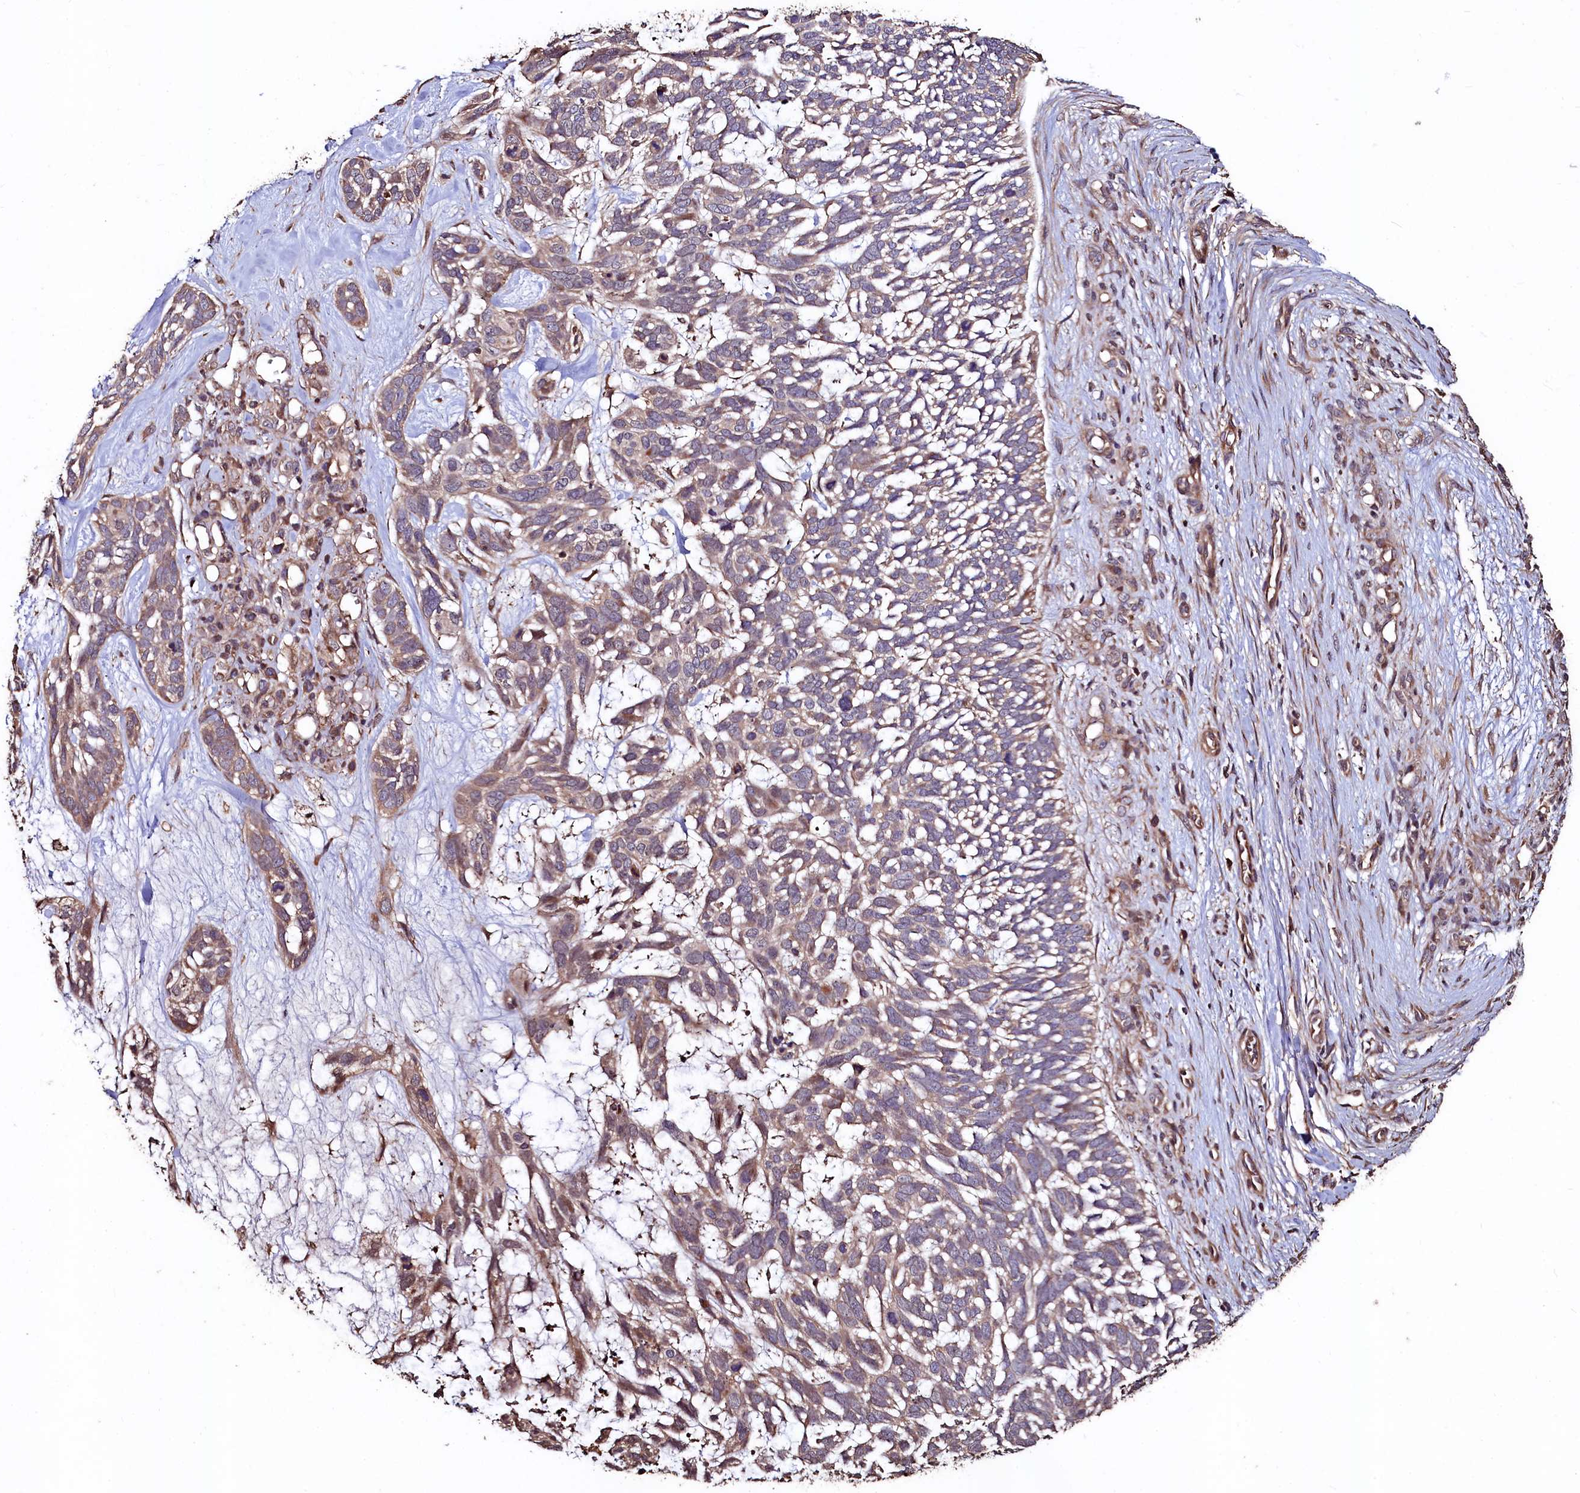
{"staining": {"intensity": "weak", "quantity": "25%-75%", "location": "cytoplasmic/membranous"}, "tissue": "skin cancer", "cell_type": "Tumor cells", "image_type": "cancer", "snomed": [{"axis": "morphology", "description": "Basal cell carcinoma"}, {"axis": "topography", "description": "Skin"}], "caption": "Skin cancer (basal cell carcinoma) stained with DAB immunohistochemistry shows low levels of weak cytoplasmic/membranous positivity in approximately 25%-75% of tumor cells.", "gene": "TMEM98", "patient": {"sex": "male", "age": 88}}